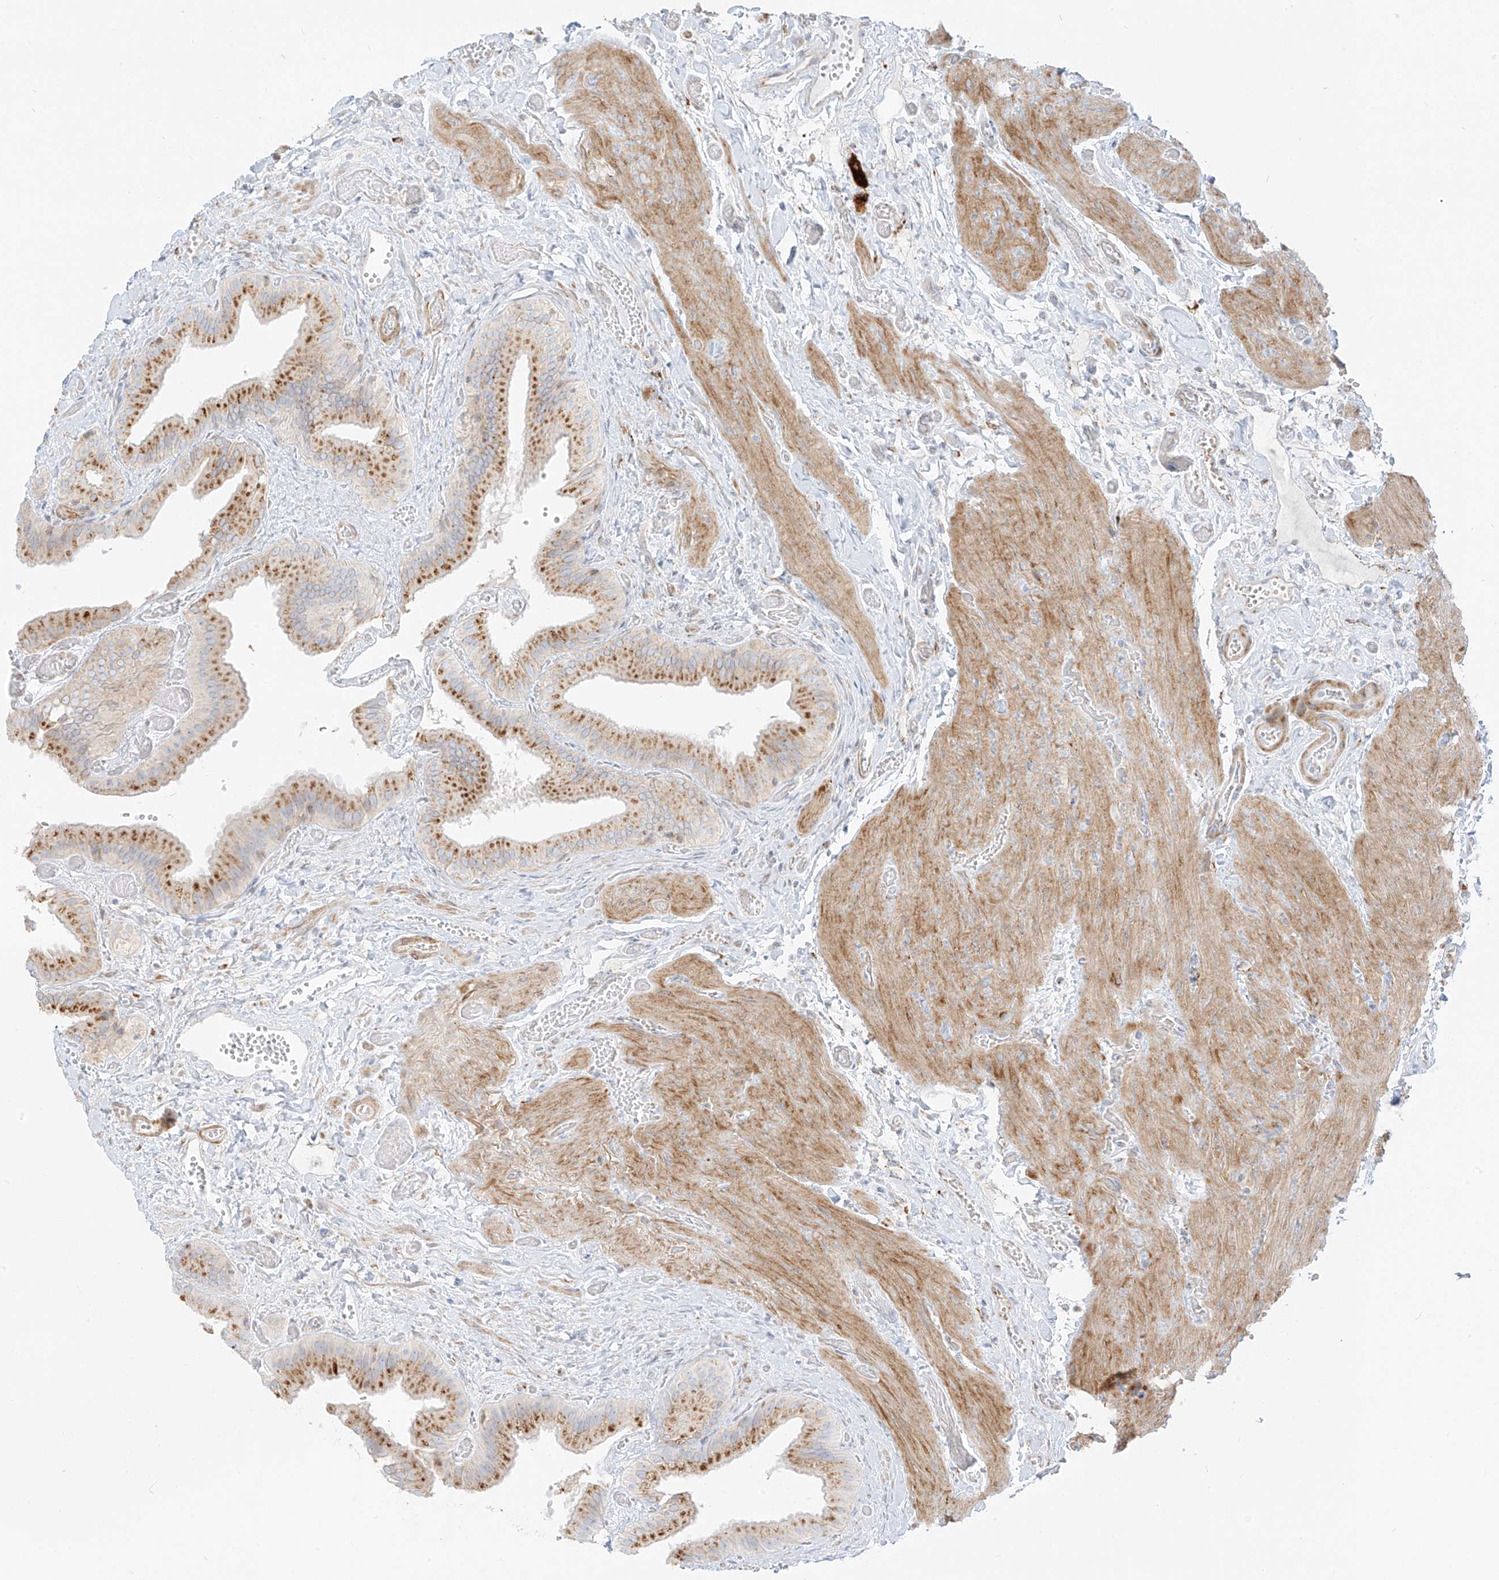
{"staining": {"intensity": "moderate", "quantity": ">75%", "location": "cytoplasmic/membranous"}, "tissue": "gallbladder", "cell_type": "Glandular cells", "image_type": "normal", "snomed": [{"axis": "morphology", "description": "Normal tissue, NOS"}, {"axis": "topography", "description": "Gallbladder"}], "caption": "A brown stain shows moderate cytoplasmic/membranous expression of a protein in glandular cells of unremarkable gallbladder.", "gene": "SLC35F6", "patient": {"sex": "female", "age": 64}}